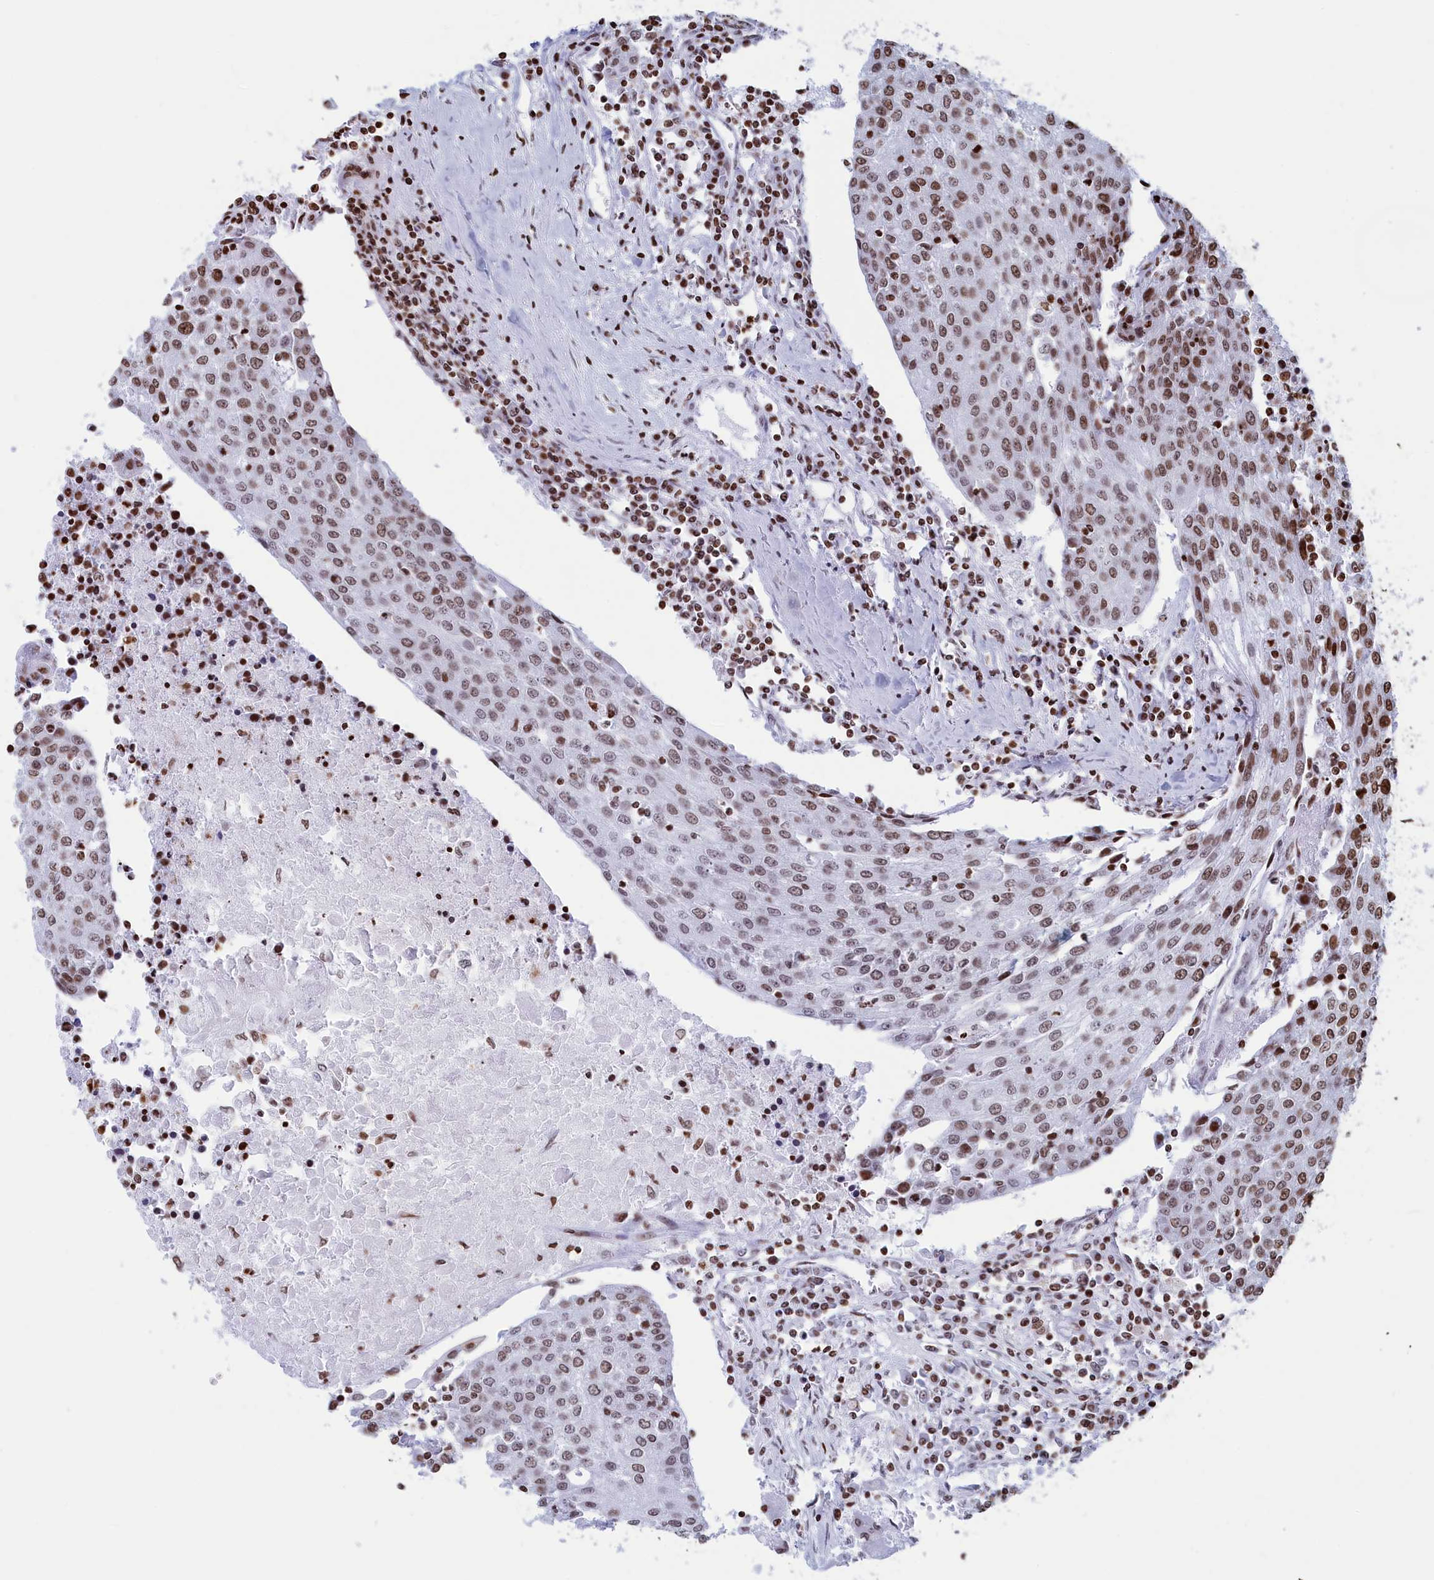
{"staining": {"intensity": "moderate", "quantity": ">75%", "location": "nuclear"}, "tissue": "urothelial cancer", "cell_type": "Tumor cells", "image_type": "cancer", "snomed": [{"axis": "morphology", "description": "Urothelial carcinoma, High grade"}, {"axis": "topography", "description": "Urinary bladder"}], "caption": "Protein staining exhibits moderate nuclear positivity in about >75% of tumor cells in urothelial cancer.", "gene": "APOBEC3A", "patient": {"sex": "female", "age": 85}}